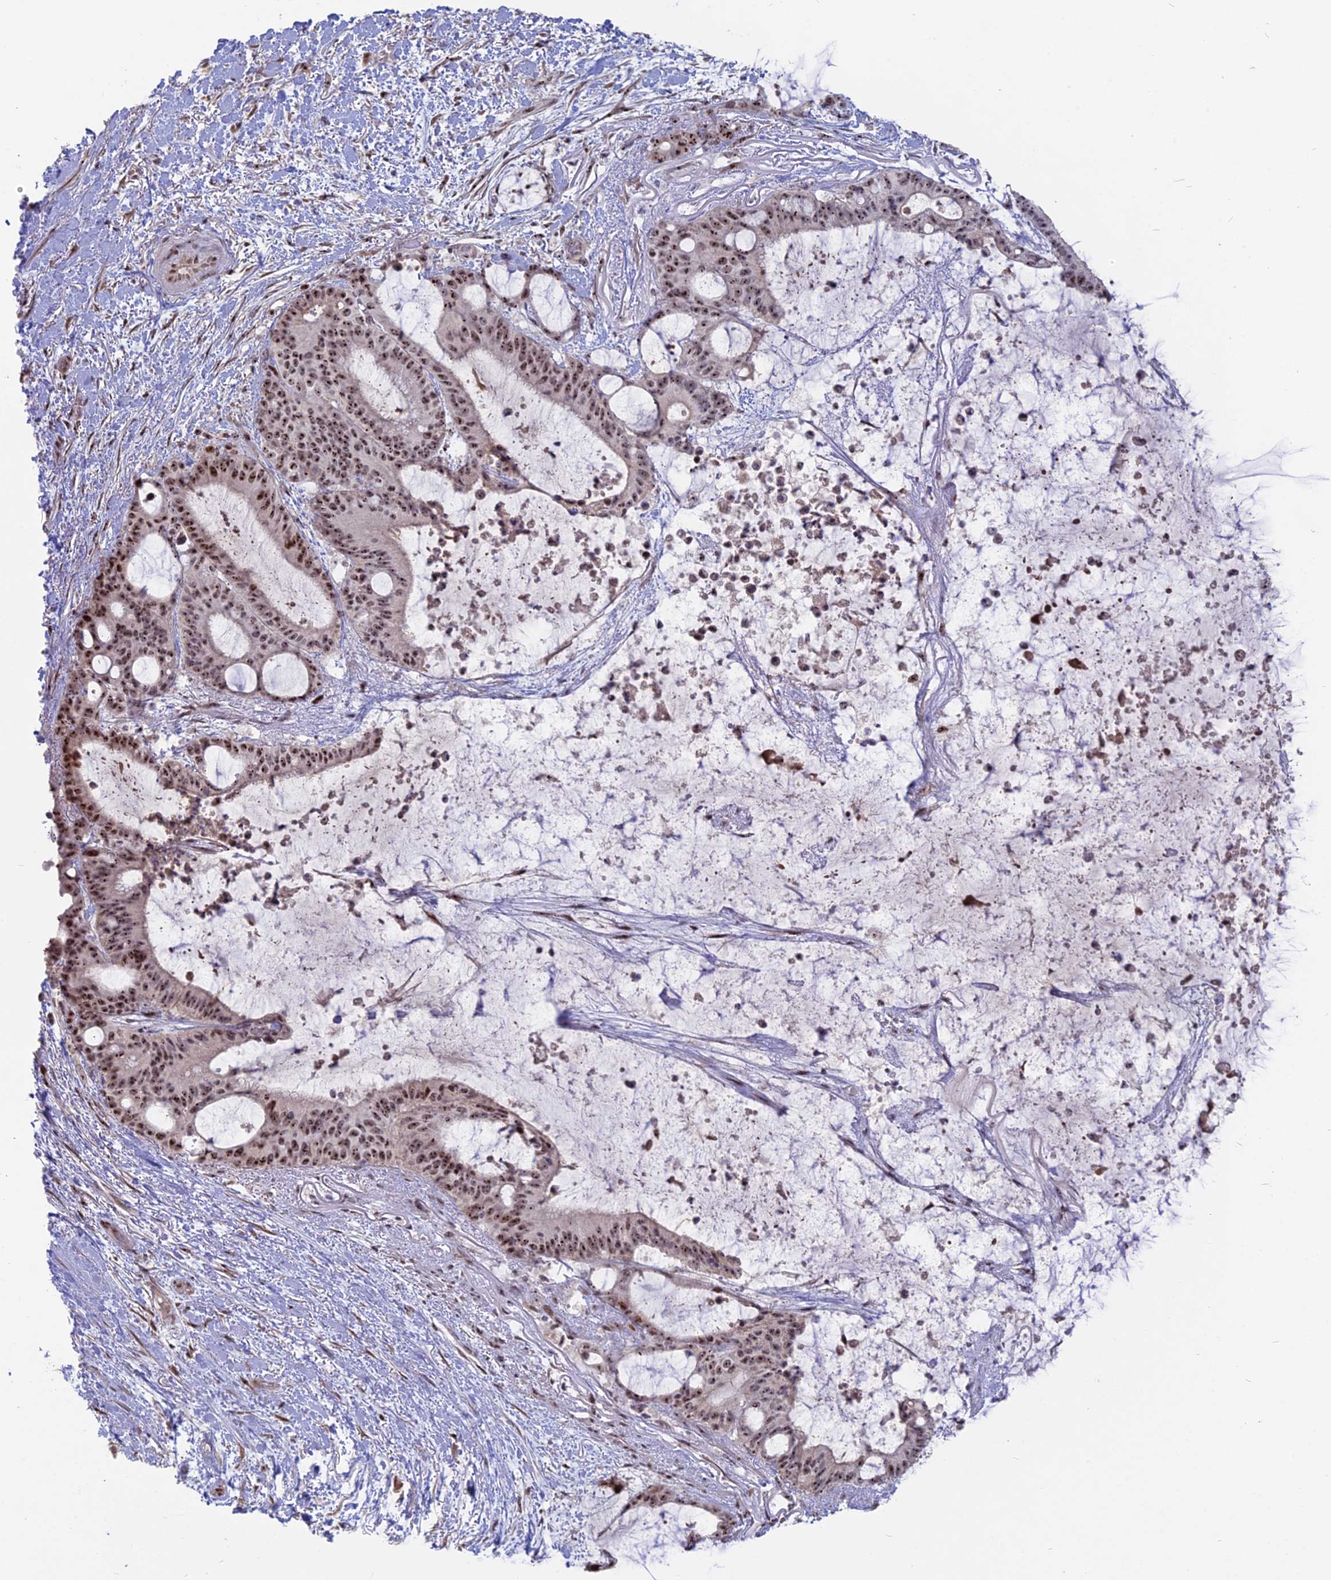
{"staining": {"intensity": "strong", "quantity": ">75%", "location": "nuclear"}, "tissue": "liver cancer", "cell_type": "Tumor cells", "image_type": "cancer", "snomed": [{"axis": "morphology", "description": "Normal tissue, NOS"}, {"axis": "morphology", "description": "Cholangiocarcinoma"}, {"axis": "topography", "description": "Liver"}, {"axis": "topography", "description": "Peripheral nerve tissue"}], "caption": "Immunohistochemical staining of liver cancer (cholangiocarcinoma) displays strong nuclear protein staining in about >75% of tumor cells.", "gene": "FAM131A", "patient": {"sex": "female", "age": 73}}